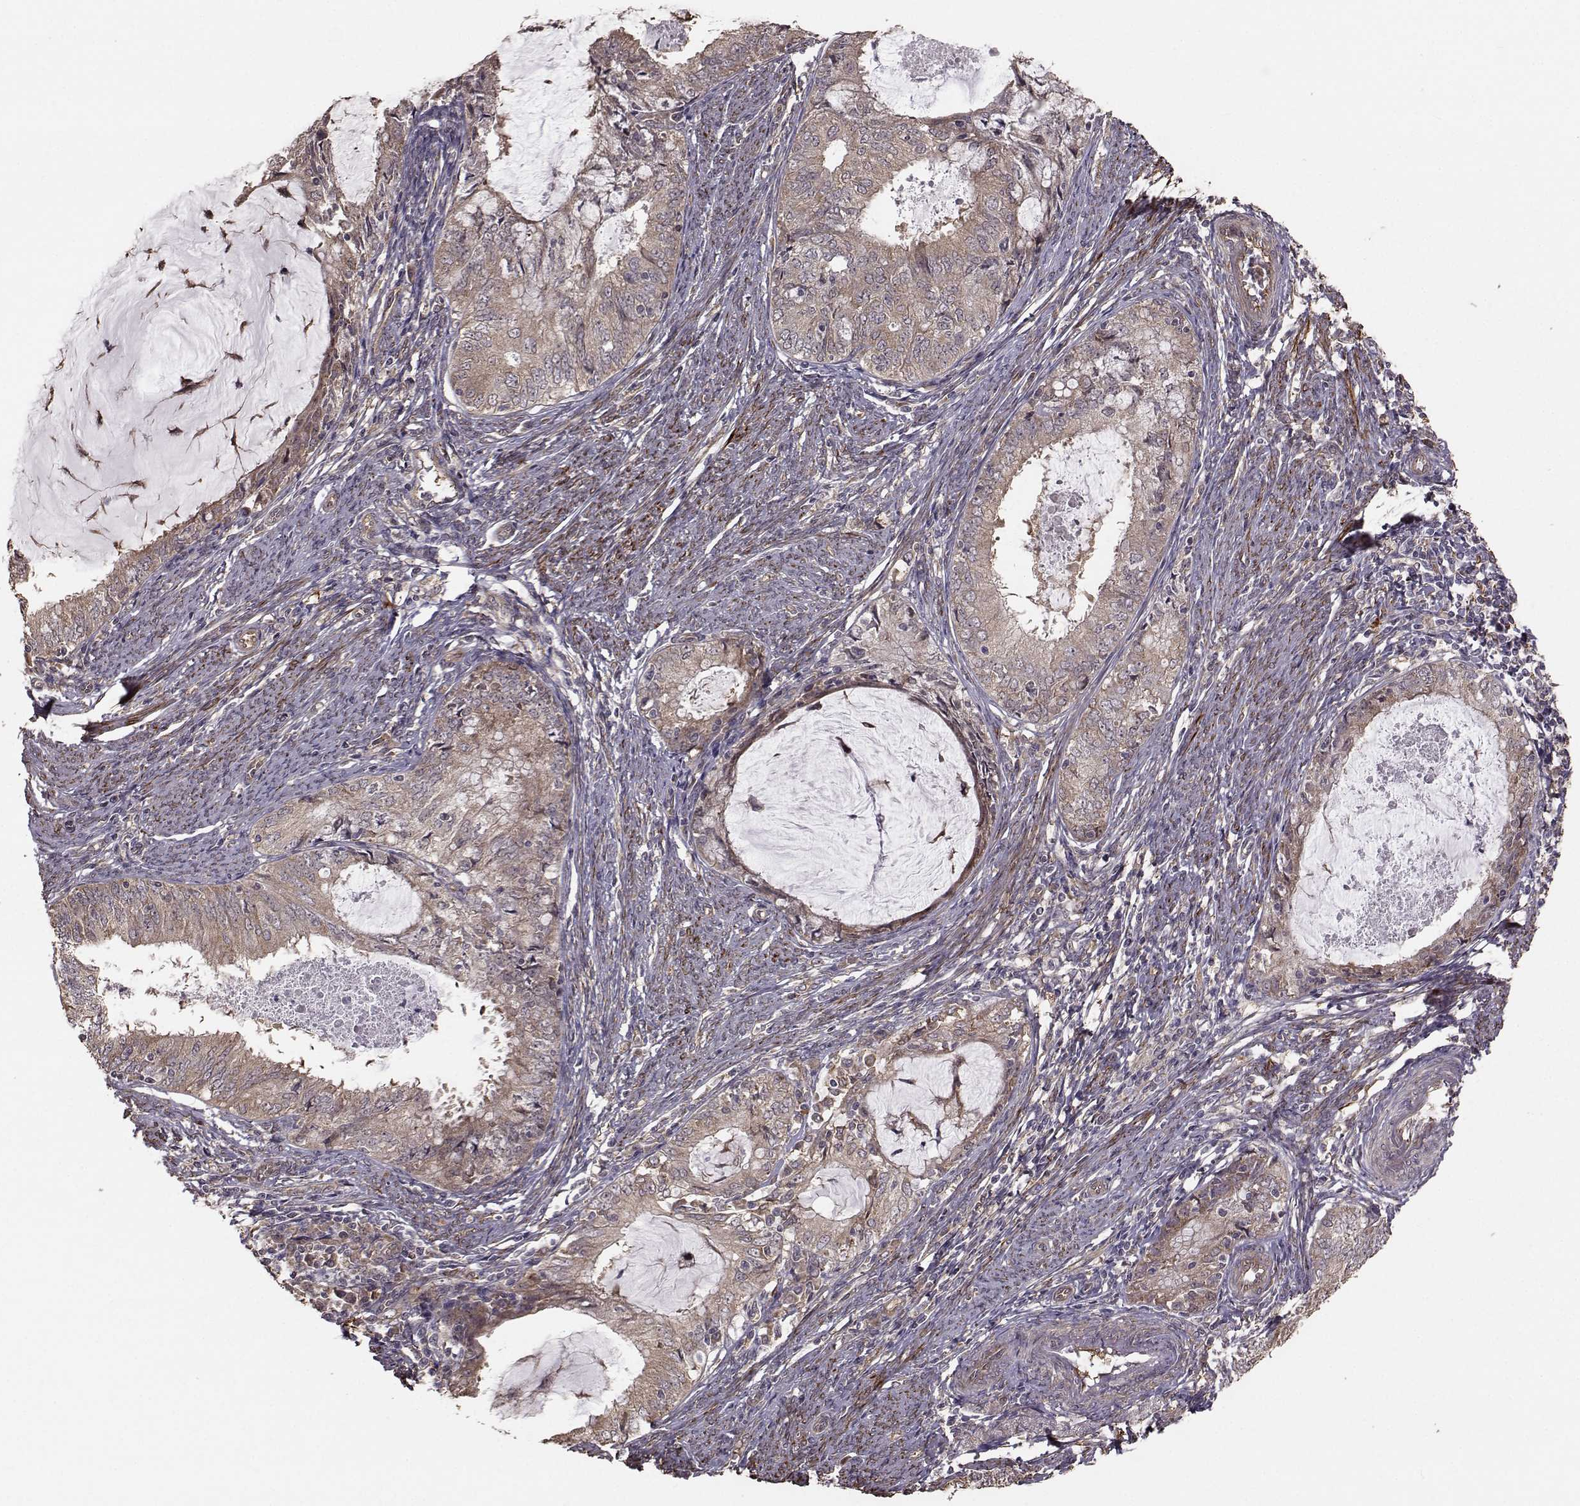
{"staining": {"intensity": "weak", "quantity": ">75%", "location": "cytoplasmic/membranous"}, "tissue": "endometrial cancer", "cell_type": "Tumor cells", "image_type": "cancer", "snomed": [{"axis": "morphology", "description": "Adenocarcinoma, NOS"}, {"axis": "topography", "description": "Endometrium"}], "caption": "Immunohistochemical staining of endometrial adenocarcinoma shows low levels of weak cytoplasmic/membranous staining in about >75% of tumor cells. (Stains: DAB in brown, nuclei in blue, Microscopy: brightfield microscopy at high magnification).", "gene": "TRIP10", "patient": {"sex": "female", "age": 57}}